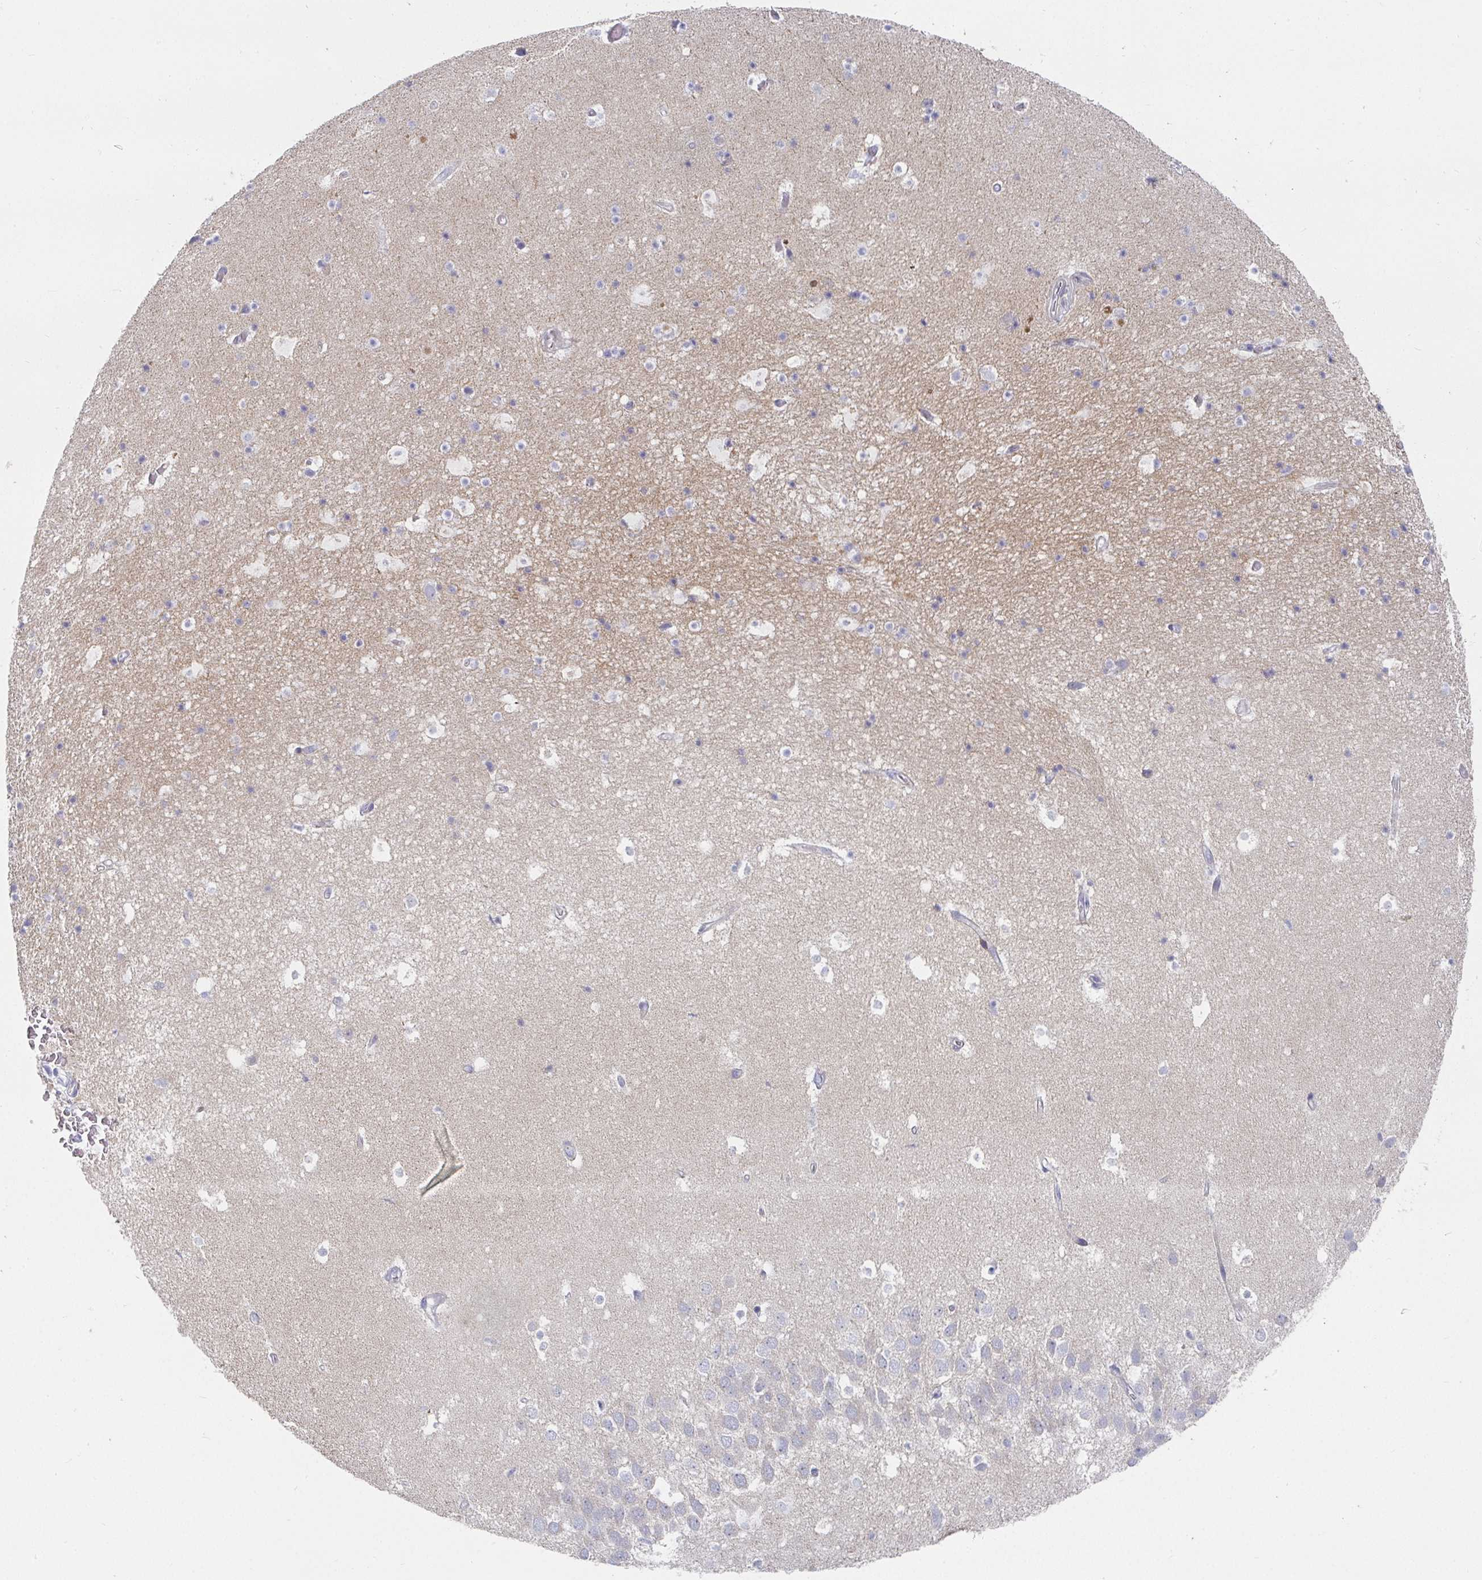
{"staining": {"intensity": "negative", "quantity": "none", "location": "none"}, "tissue": "hippocampus", "cell_type": "Glial cells", "image_type": "normal", "snomed": [{"axis": "morphology", "description": "Normal tissue, NOS"}, {"axis": "topography", "description": "Hippocampus"}], "caption": "DAB (3,3'-diaminobenzidine) immunohistochemical staining of benign hippocampus reveals no significant positivity in glial cells. (DAB (3,3'-diaminobenzidine) IHC with hematoxylin counter stain).", "gene": "ATP5F1C", "patient": {"sex": "male", "age": 26}}